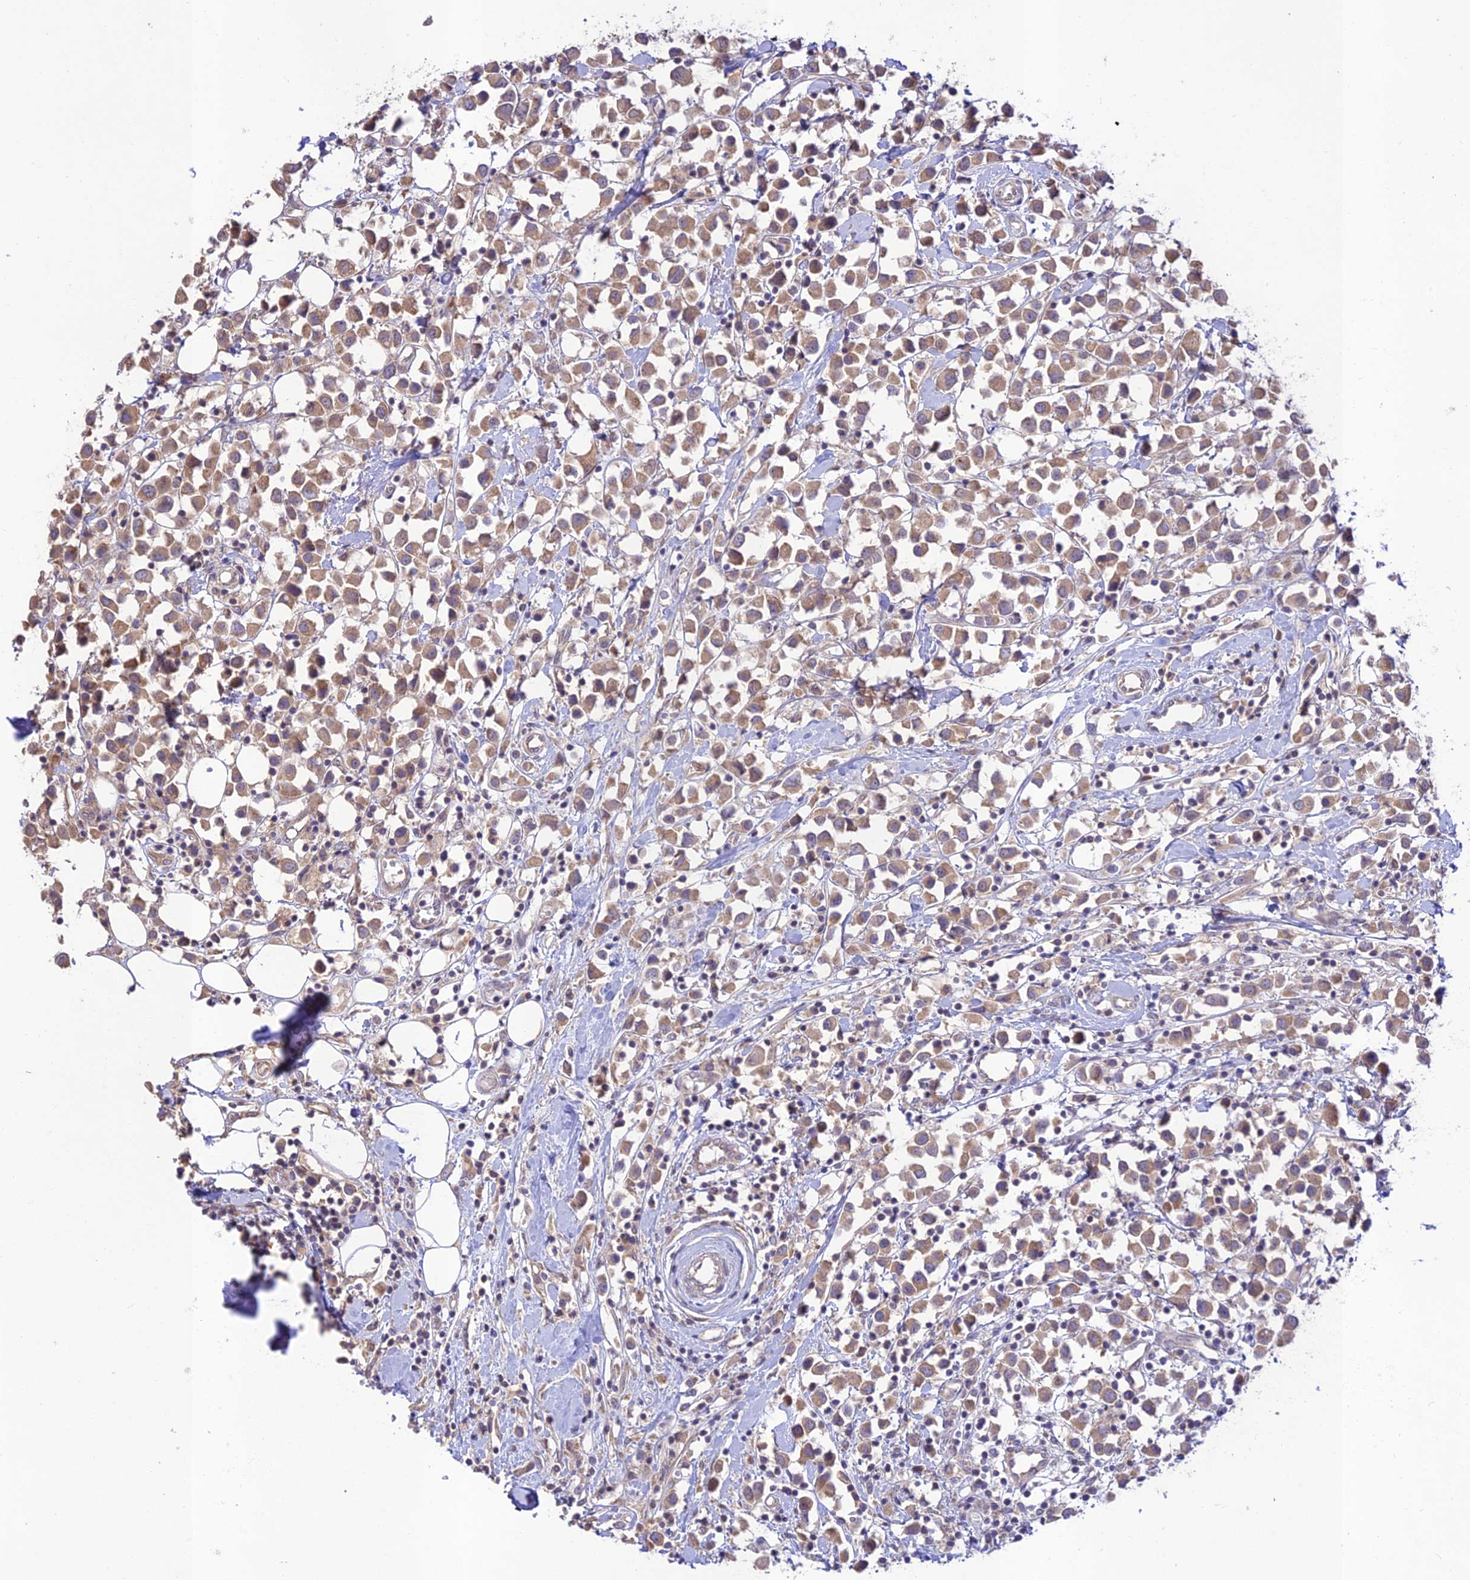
{"staining": {"intensity": "moderate", "quantity": ">75%", "location": "cytoplasmic/membranous"}, "tissue": "breast cancer", "cell_type": "Tumor cells", "image_type": "cancer", "snomed": [{"axis": "morphology", "description": "Duct carcinoma"}, {"axis": "topography", "description": "Breast"}], "caption": "Protein expression analysis of breast infiltrating ductal carcinoma exhibits moderate cytoplasmic/membranous staining in about >75% of tumor cells.", "gene": "TMEM259", "patient": {"sex": "female", "age": 61}}